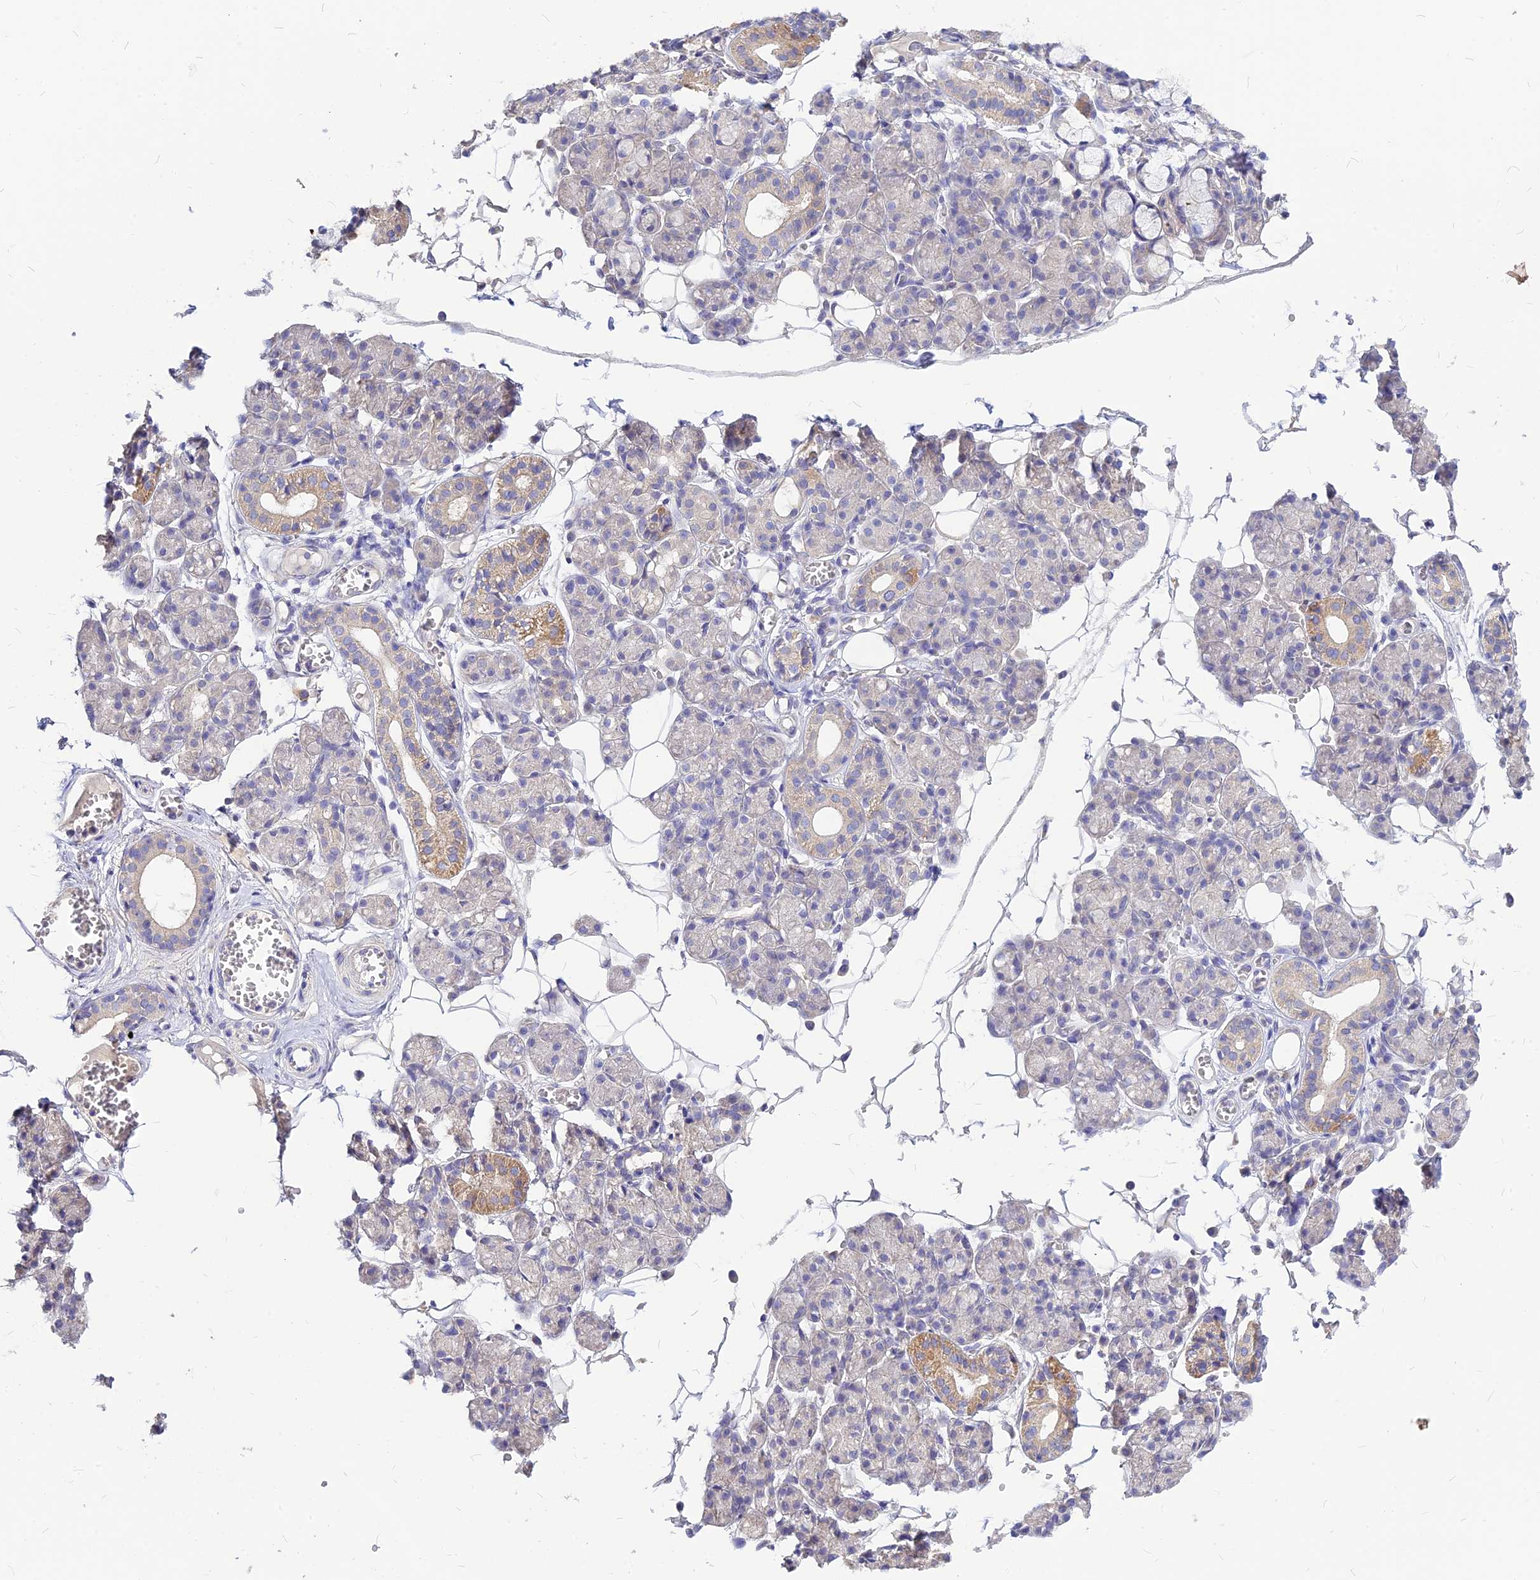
{"staining": {"intensity": "moderate", "quantity": "<25%", "location": "cytoplasmic/membranous"}, "tissue": "salivary gland", "cell_type": "Glandular cells", "image_type": "normal", "snomed": [{"axis": "morphology", "description": "Normal tissue, NOS"}, {"axis": "topography", "description": "Salivary gland"}], "caption": "Immunohistochemistry image of unremarkable salivary gland: human salivary gland stained using immunohistochemistry demonstrates low levels of moderate protein expression localized specifically in the cytoplasmic/membranous of glandular cells, appearing as a cytoplasmic/membranous brown color.", "gene": "CZIB", "patient": {"sex": "male", "age": 63}}